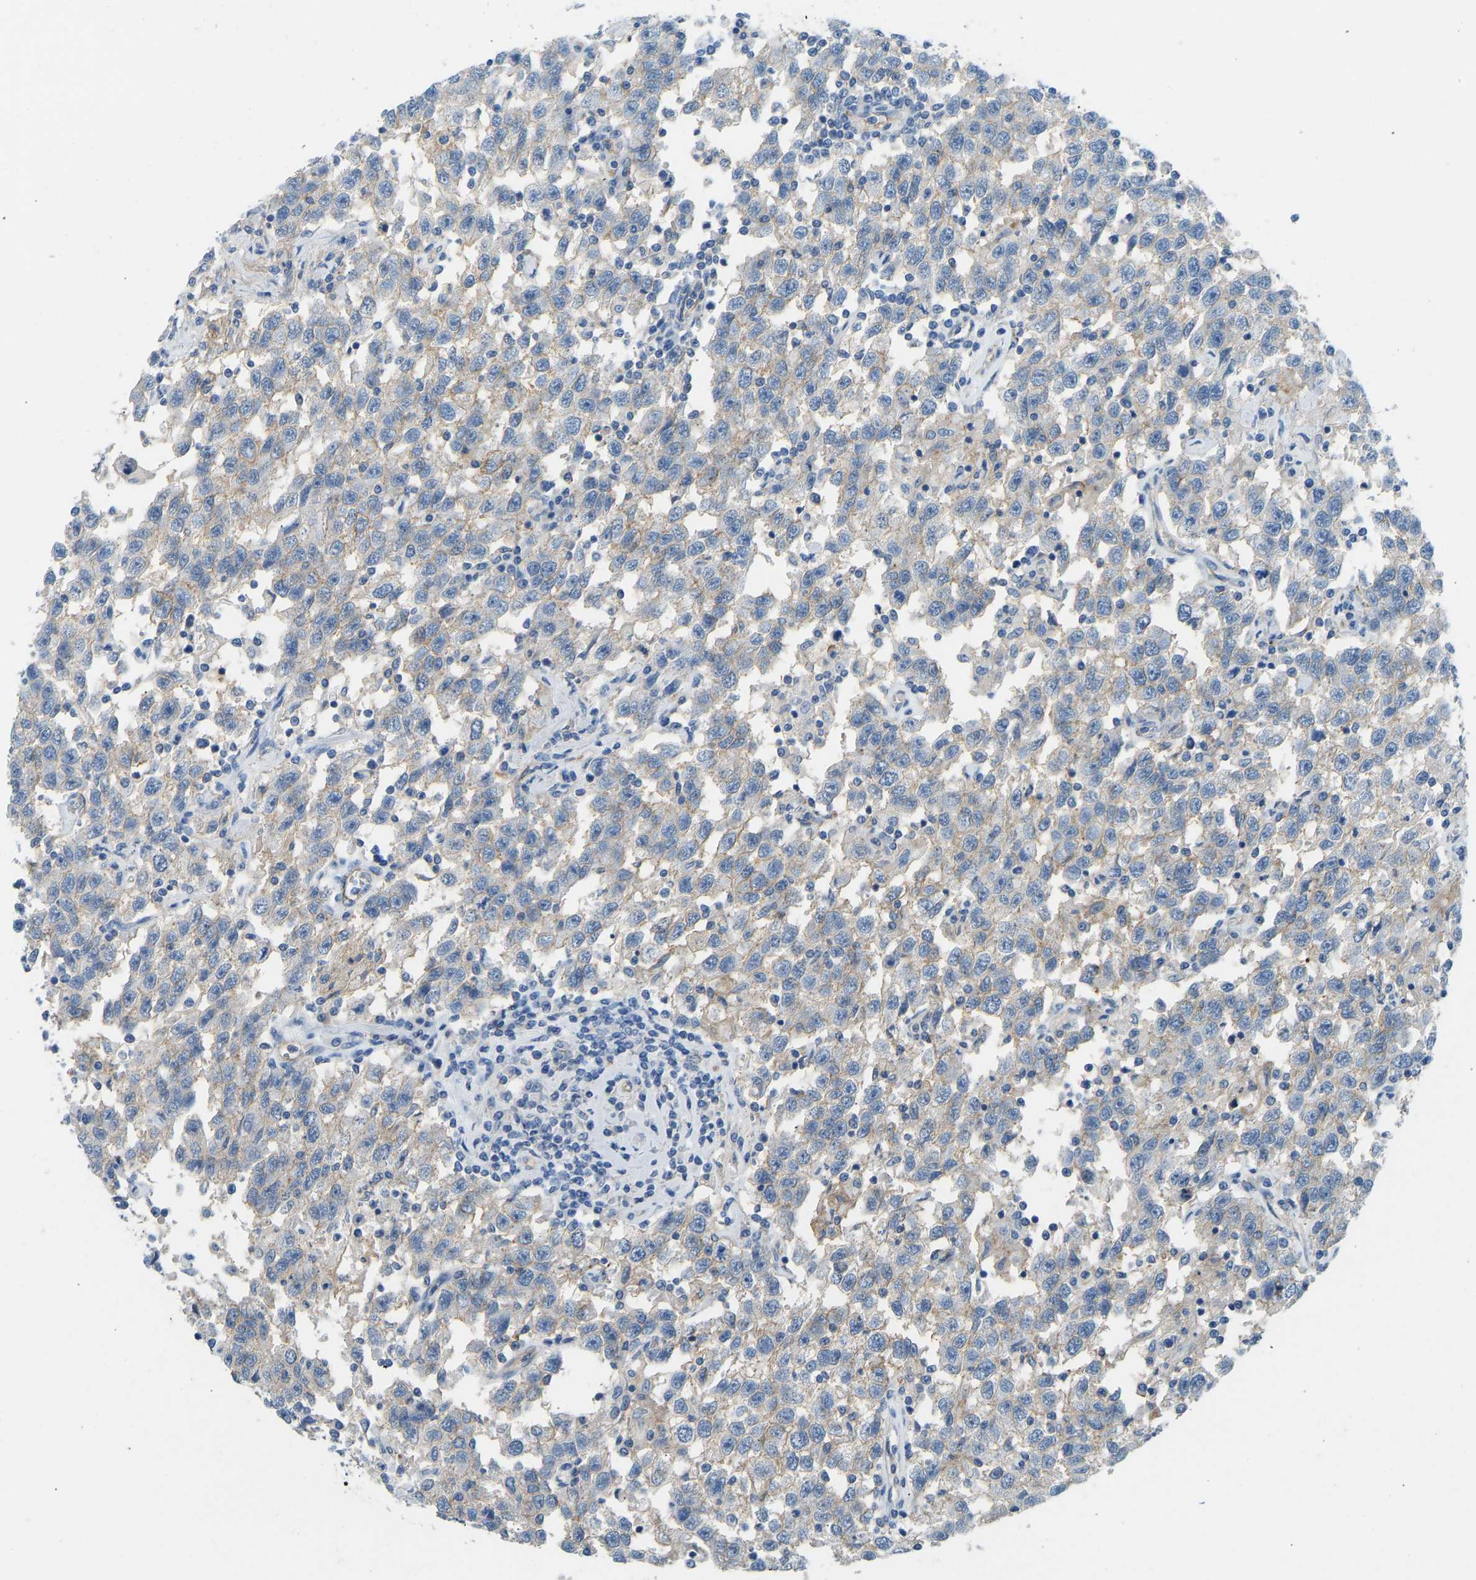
{"staining": {"intensity": "weak", "quantity": "25%-75%", "location": "cytoplasmic/membranous"}, "tissue": "testis cancer", "cell_type": "Tumor cells", "image_type": "cancer", "snomed": [{"axis": "morphology", "description": "Seminoma, NOS"}, {"axis": "topography", "description": "Testis"}], "caption": "An image of human testis seminoma stained for a protein reveals weak cytoplasmic/membranous brown staining in tumor cells.", "gene": "ATP1A1", "patient": {"sex": "male", "age": 41}}